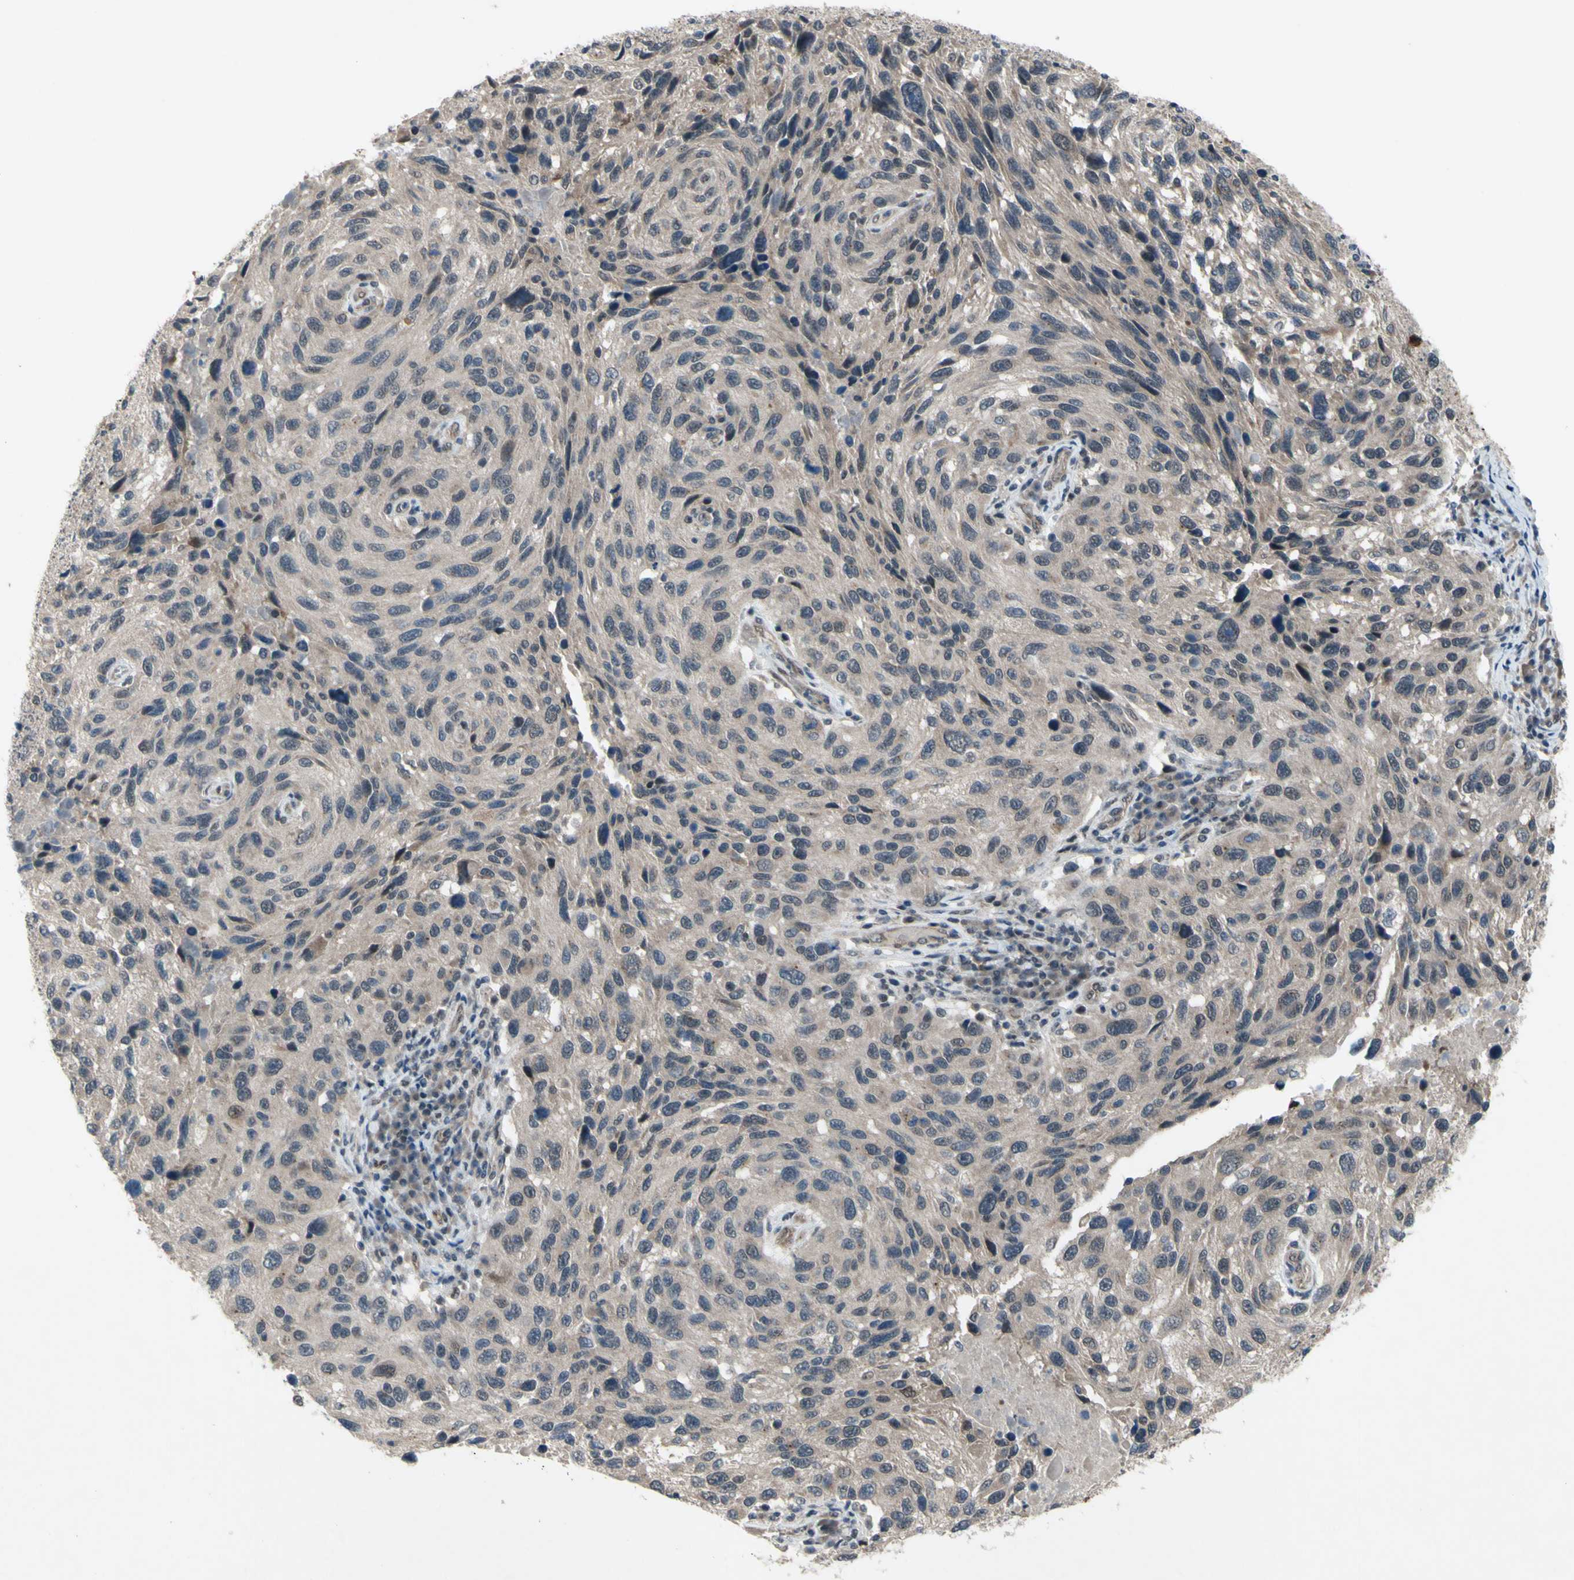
{"staining": {"intensity": "weak", "quantity": ">75%", "location": "cytoplasmic/membranous"}, "tissue": "melanoma", "cell_type": "Tumor cells", "image_type": "cancer", "snomed": [{"axis": "morphology", "description": "Malignant melanoma, NOS"}, {"axis": "topography", "description": "Skin"}], "caption": "Protein staining by immunohistochemistry (IHC) demonstrates weak cytoplasmic/membranous expression in approximately >75% of tumor cells in malignant melanoma. Using DAB (brown) and hematoxylin (blue) stains, captured at high magnification using brightfield microscopy.", "gene": "TRDMT1", "patient": {"sex": "male", "age": 53}}